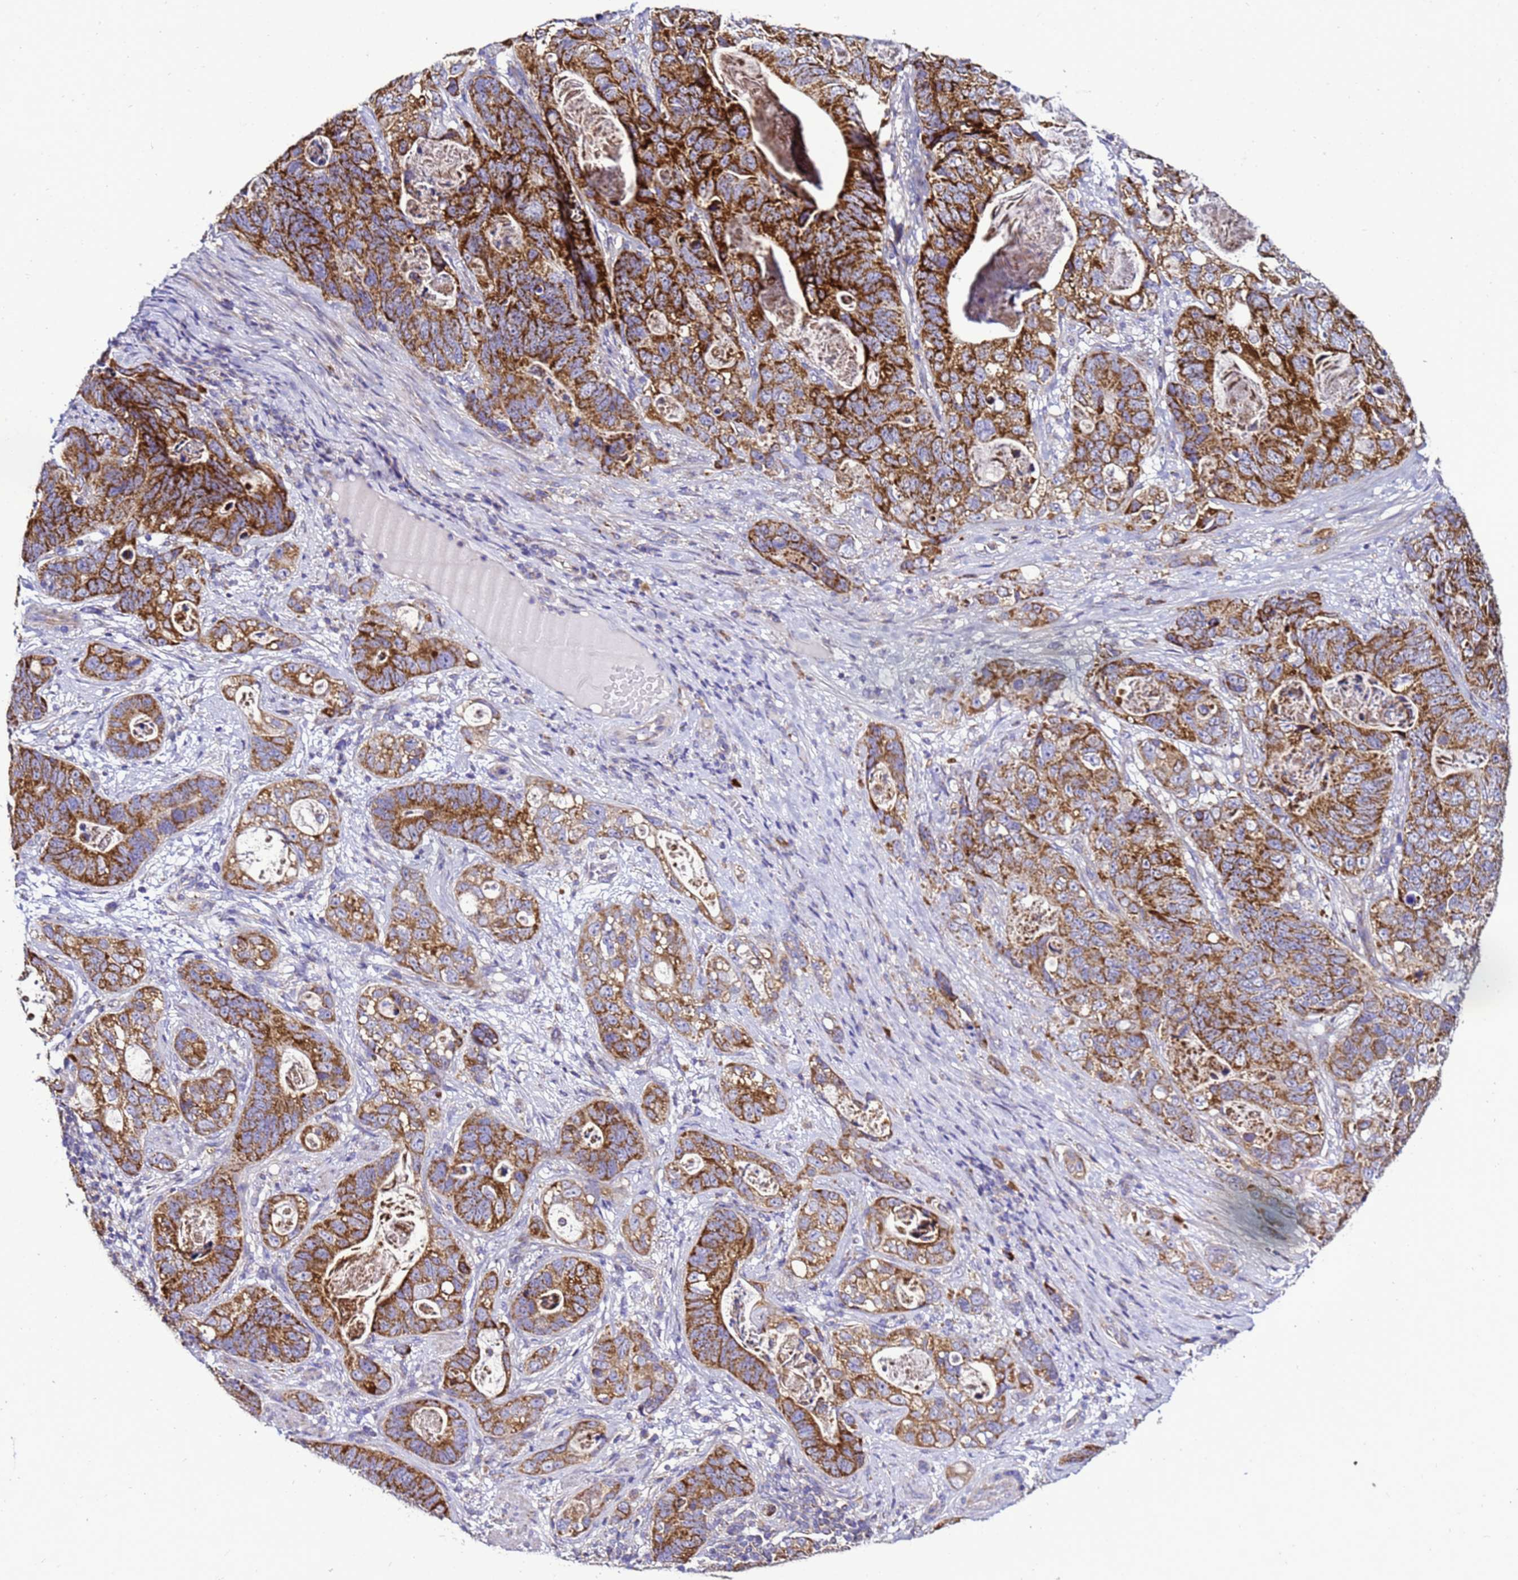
{"staining": {"intensity": "strong", "quantity": ">75%", "location": "cytoplasmic/membranous"}, "tissue": "stomach cancer", "cell_type": "Tumor cells", "image_type": "cancer", "snomed": [{"axis": "morphology", "description": "Normal tissue, NOS"}, {"axis": "morphology", "description": "Adenocarcinoma, NOS"}, {"axis": "topography", "description": "Stomach"}], "caption": "Immunohistochemical staining of stomach cancer (adenocarcinoma) displays high levels of strong cytoplasmic/membranous positivity in about >75% of tumor cells.", "gene": "HIGD2A", "patient": {"sex": "female", "age": 89}}